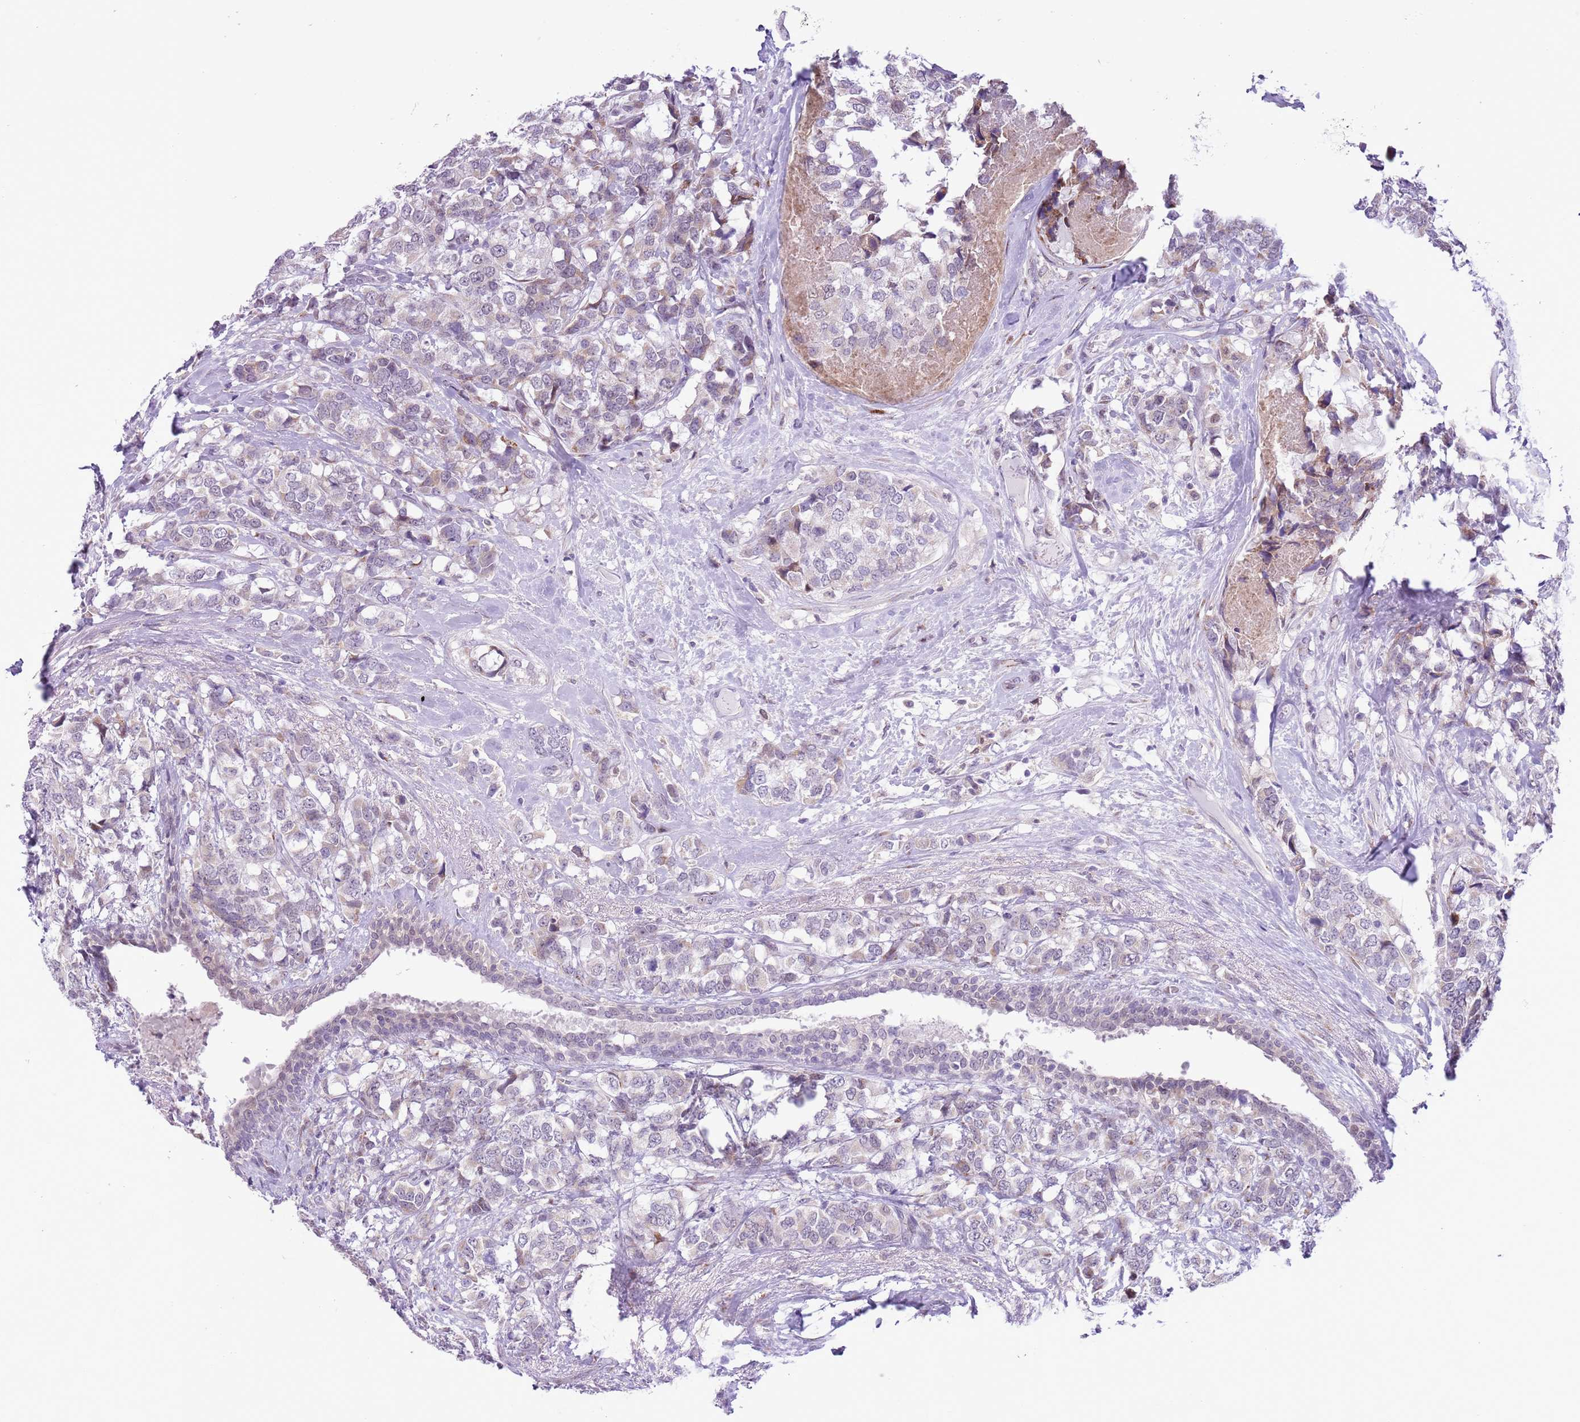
{"staining": {"intensity": "weak", "quantity": "<25%", "location": "cytoplasmic/membranous"}, "tissue": "breast cancer", "cell_type": "Tumor cells", "image_type": "cancer", "snomed": [{"axis": "morphology", "description": "Lobular carcinoma"}, {"axis": "topography", "description": "Breast"}], "caption": "A photomicrograph of breast cancer (lobular carcinoma) stained for a protein reveals no brown staining in tumor cells. (Immunohistochemistry, brightfield microscopy, high magnification).", "gene": "ZNF576", "patient": {"sex": "female", "age": 59}}